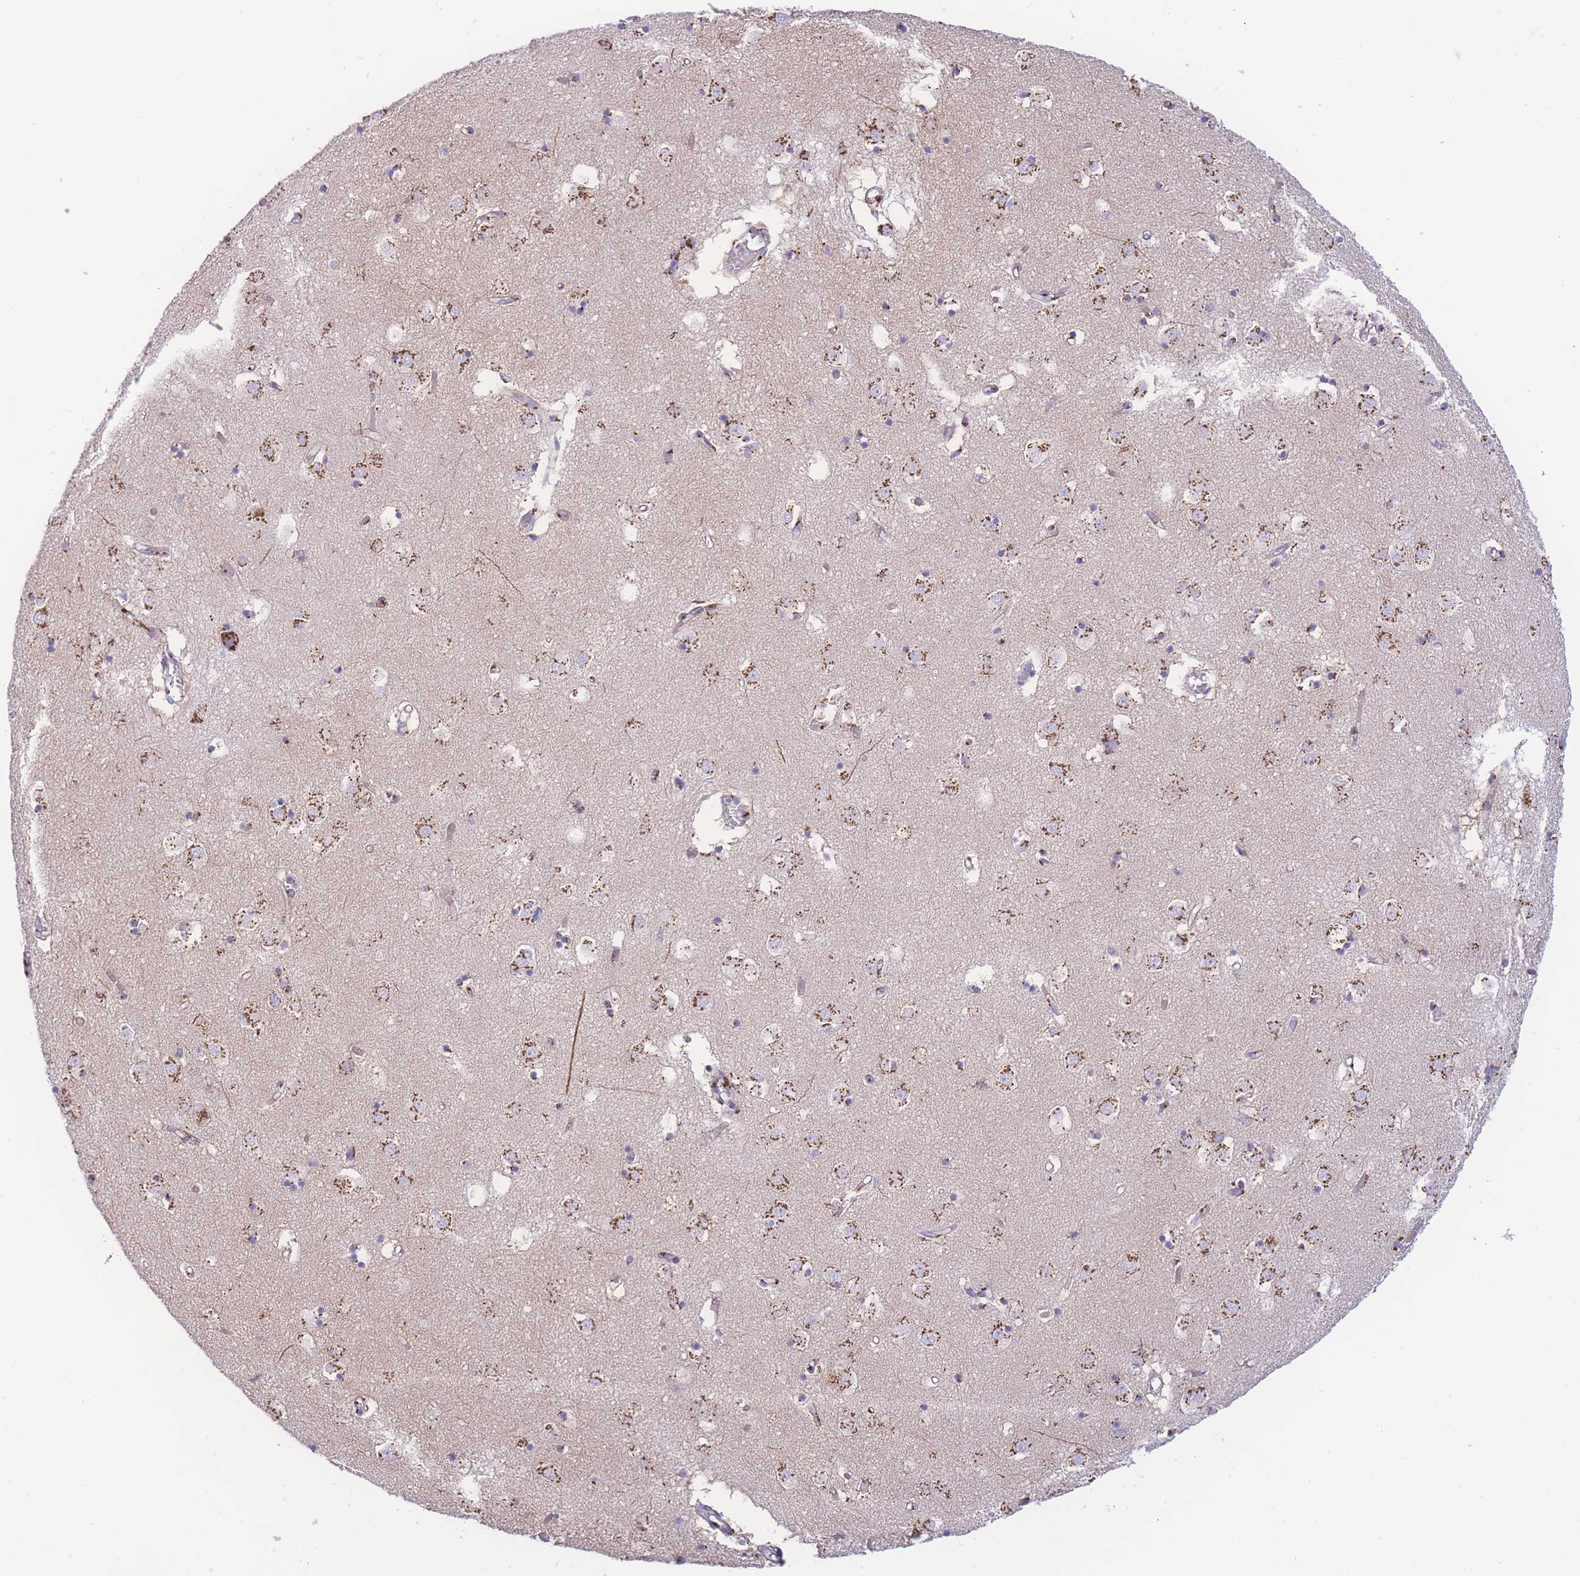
{"staining": {"intensity": "moderate", "quantity": ">75%", "location": "cytoplasmic/membranous"}, "tissue": "caudate", "cell_type": "Glial cells", "image_type": "normal", "snomed": [{"axis": "morphology", "description": "Normal tissue, NOS"}, {"axis": "topography", "description": "Lateral ventricle wall"}], "caption": "The micrograph reveals a brown stain indicating the presence of a protein in the cytoplasmic/membranous of glial cells in caudate.", "gene": "GOLM2", "patient": {"sex": "male", "age": 70}}